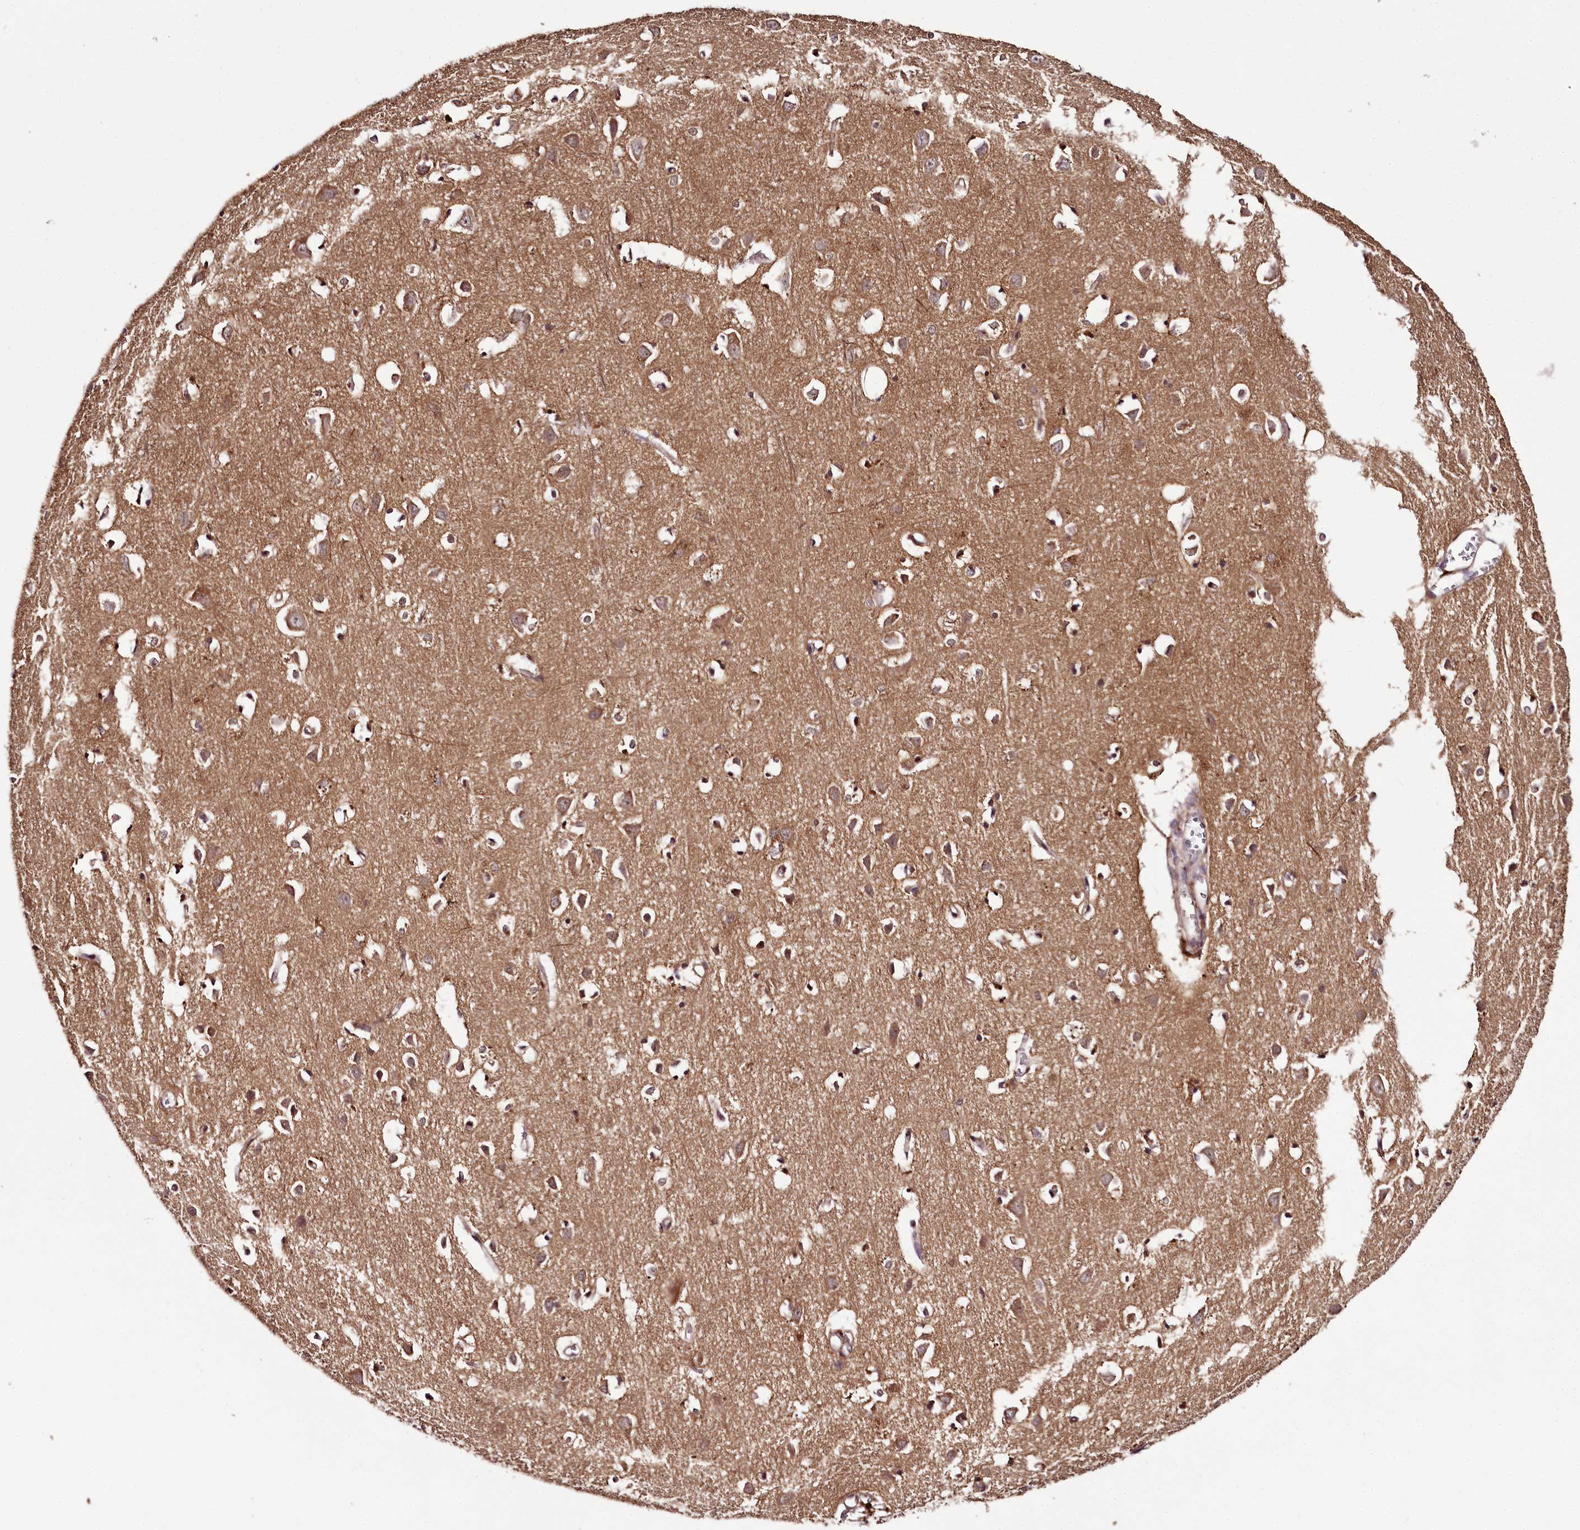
{"staining": {"intensity": "moderate", "quantity": ">75%", "location": "cytoplasmic/membranous"}, "tissue": "cerebral cortex", "cell_type": "Endothelial cells", "image_type": "normal", "snomed": [{"axis": "morphology", "description": "Normal tissue, NOS"}, {"axis": "topography", "description": "Cerebral cortex"}], "caption": "A micrograph of cerebral cortex stained for a protein reveals moderate cytoplasmic/membranous brown staining in endothelial cells. (Brightfield microscopy of DAB IHC at high magnification).", "gene": "MAML3", "patient": {"sex": "female", "age": 64}}